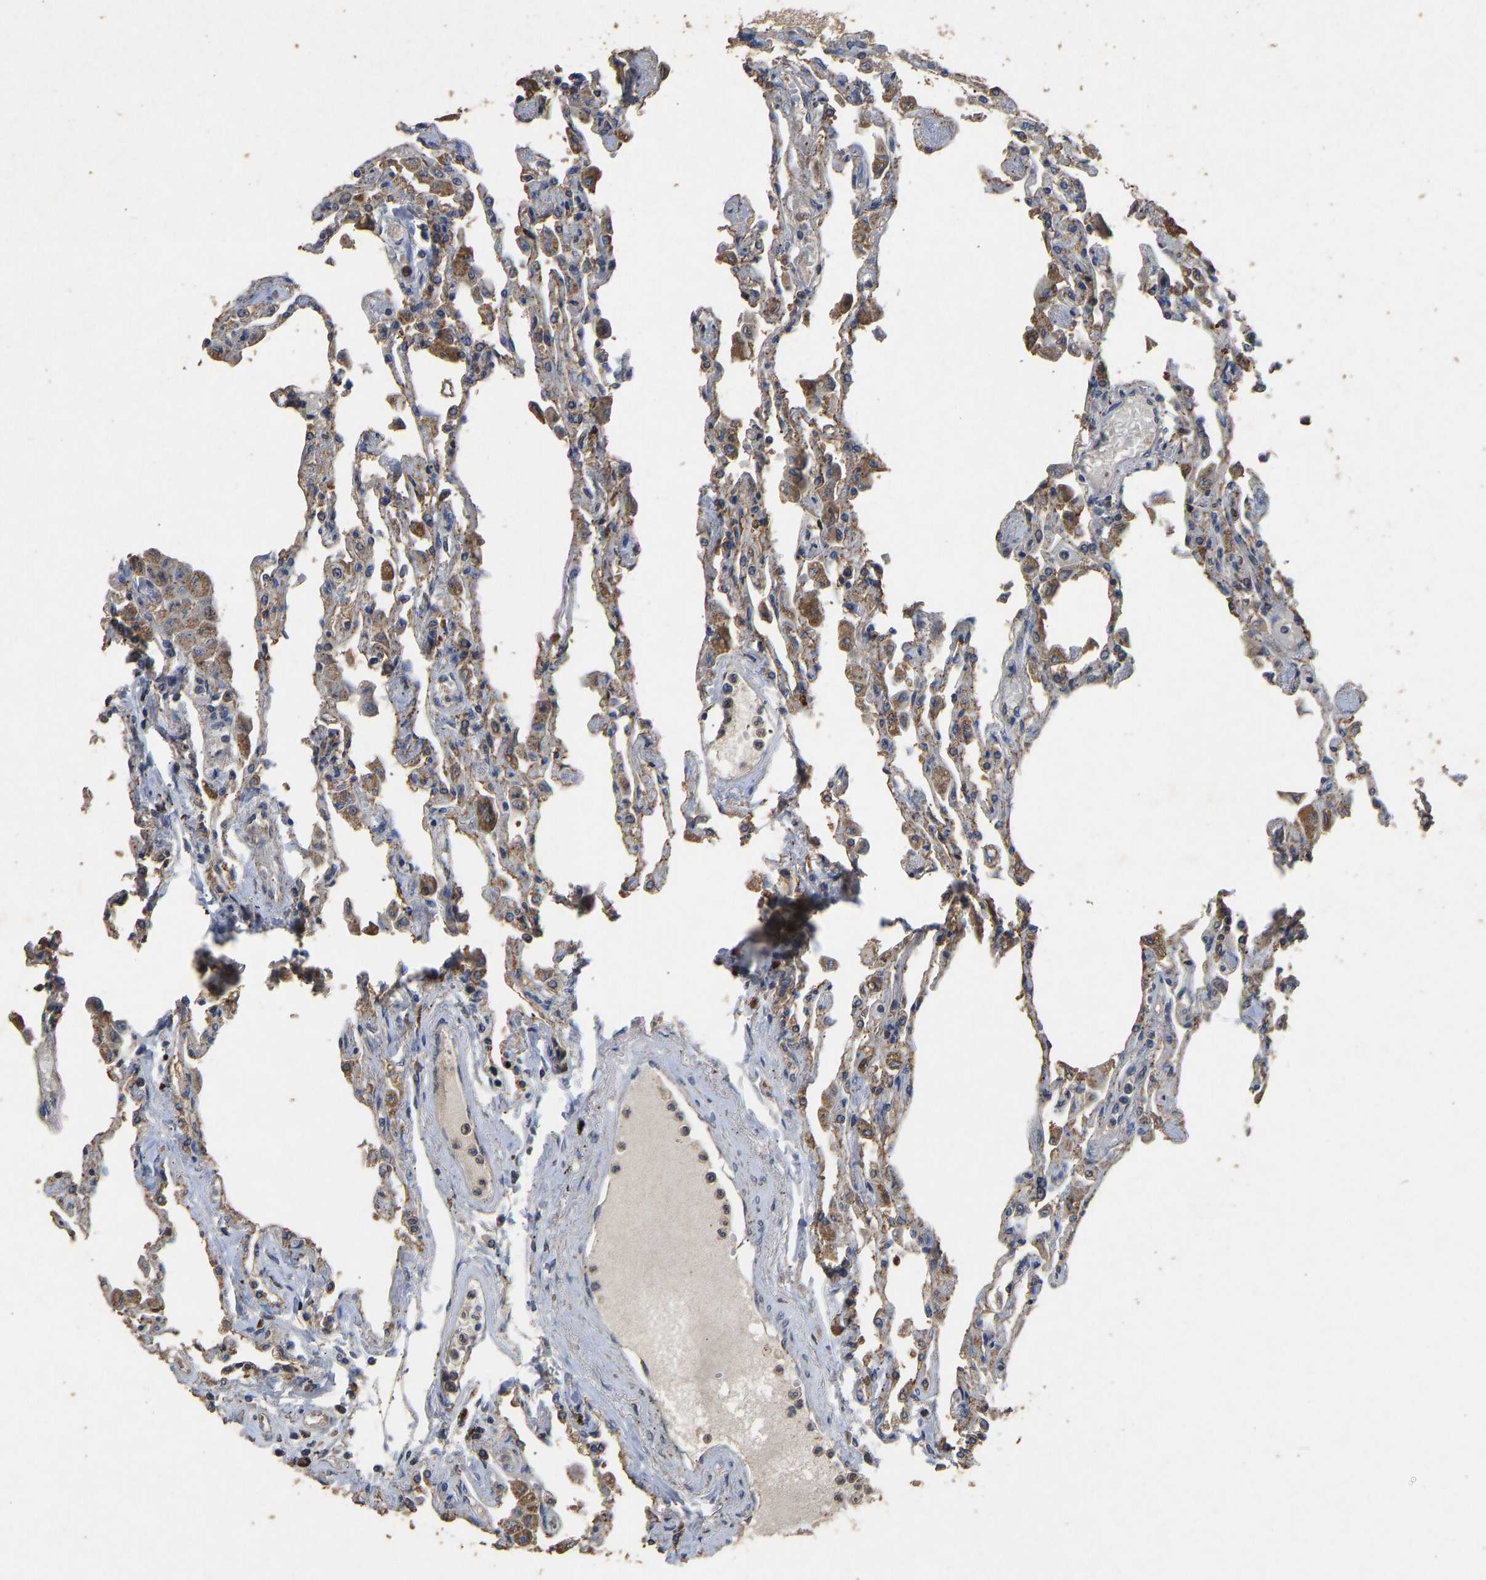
{"staining": {"intensity": "negative", "quantity": "none", "location": "none"}, "tissue": "lung", "cell_type": "Alveolar cells", "image_type": "normal", "snomed": [{"axis": "morphology", "description": "Normal tissue, NOS"}, {"axis": "topography", "description": "Bronchus"}, {"axis": "topography", "description": "Lung"}], "caption": "Protein analysis of benign lung reveals no significant staining in alveolar cells. (DAB IHC, high magnification).", "gene": "CIDEC", "patient": {"sex": "female", "age": 49}}